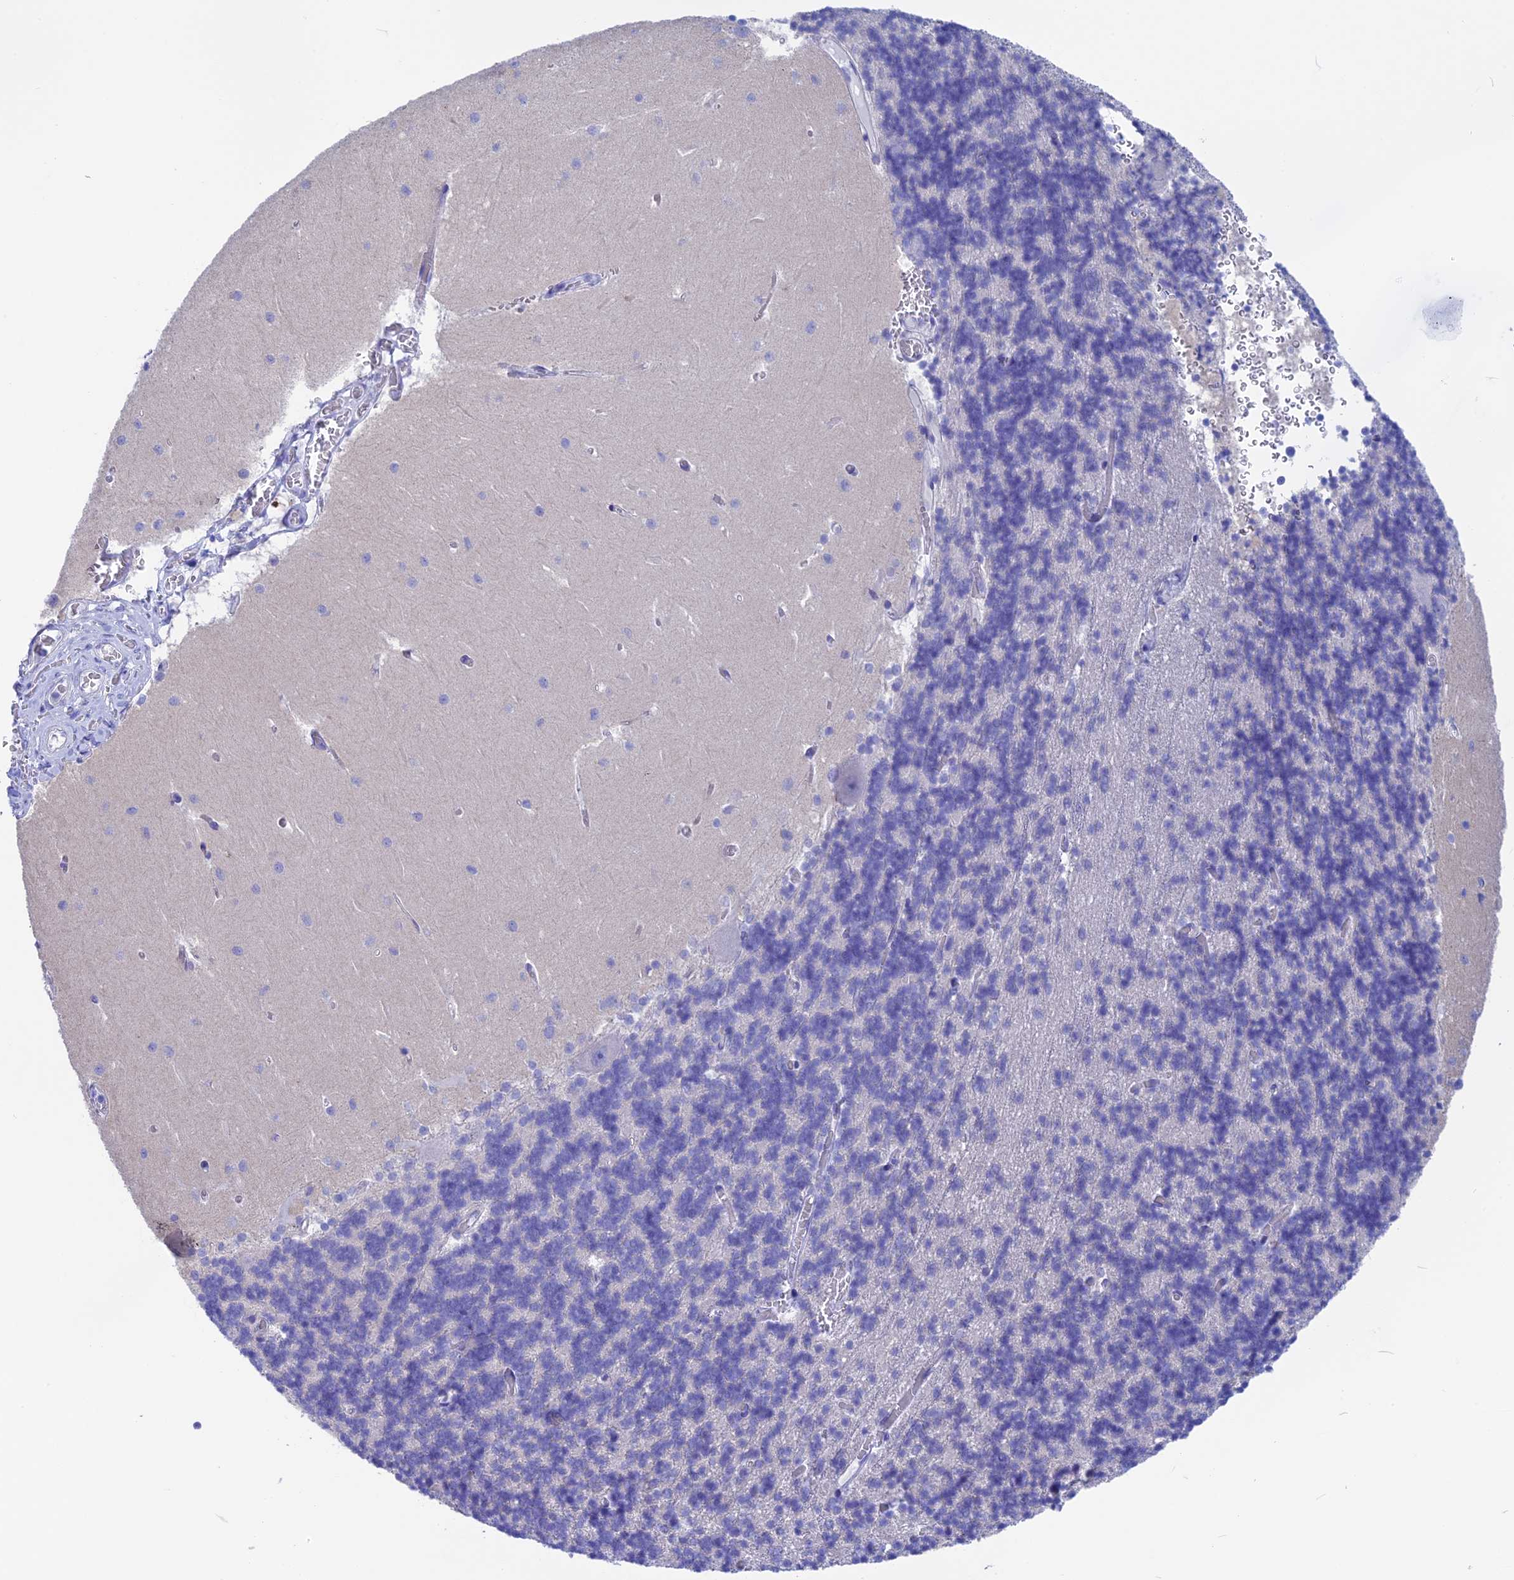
{"staining": {"intensity": "negative", "quantity": "none", "location": "none"}, "tissue": "cerebellum", "cell_type": "Cells in granular layer", "image_type": "normal", "snomed": [{"axis": "morphology", "description": "Normal tissue, NOS"}, {"axis": "topography", "description": "Cerebellum"}], "caption": "High magnification brightfield microscopy of benign cerebellum stained with DAB (brown) and counterstained with hematoxylin (blue): cells in granular layer show no significant positivity.", "gene": "GNGT2", "patient": {"sex": "male", "age": 37}}